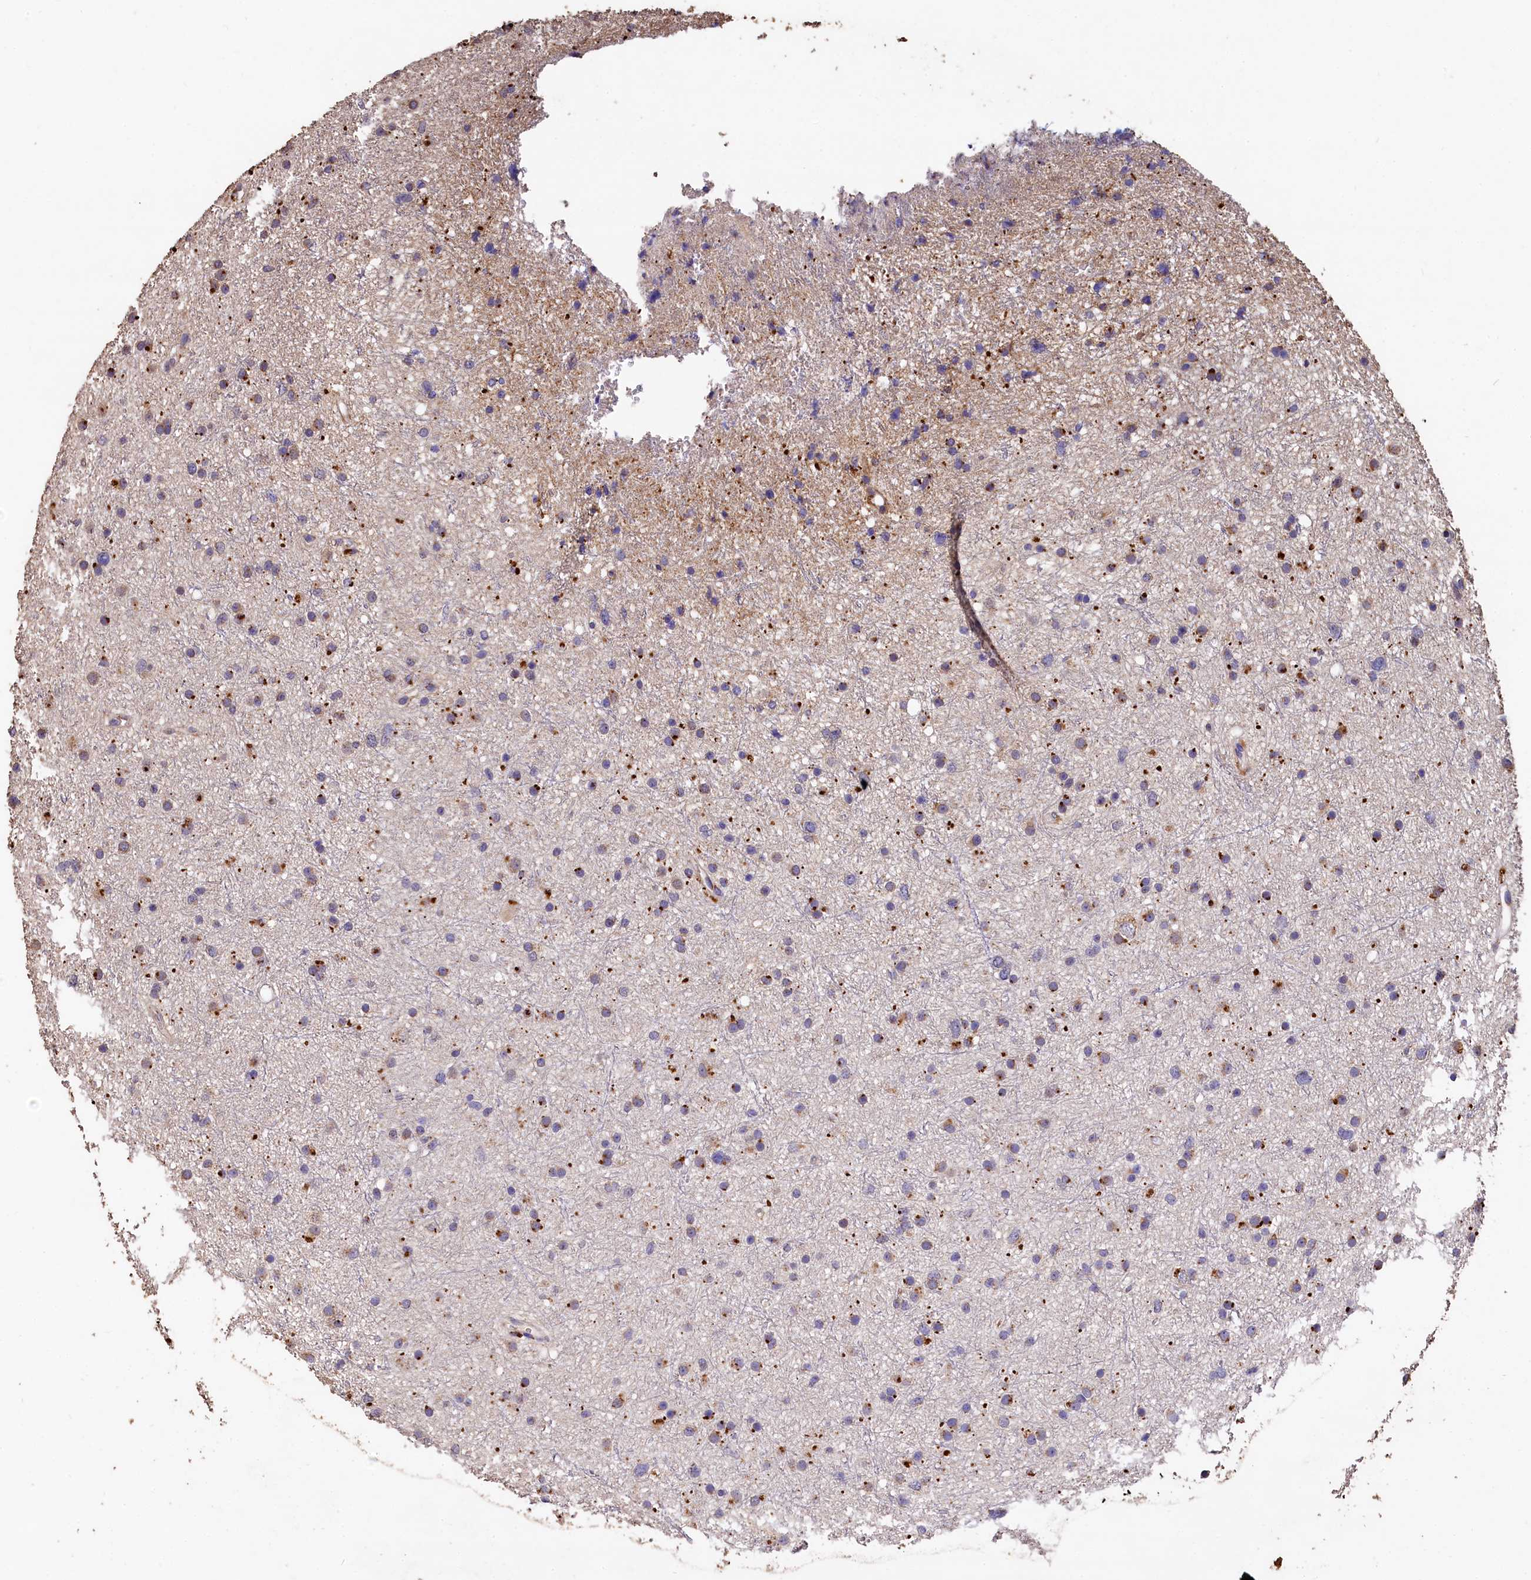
{"staining": {"intensity": "moderate", "quantity": "<25%", "location": "cytoplasmic/membranous"}, "tissue": "glioma", "cell_type": "Tumor cells", "image_type": "cancer", "snomed": [{"axis": "morphology", "description": "Glioma, malignant, Low grade"}, {"axis": "topography", "description": "Cerebral cortex"}], "caption": "Moderate cytoplasmic/membranous staining for a protein is present in approximately <25% of tumor cells of malignant glioma (low-grade) using immunohistochemistry.", "gene": "LSM4", "patient": {"sex": "female", "age": 39}}